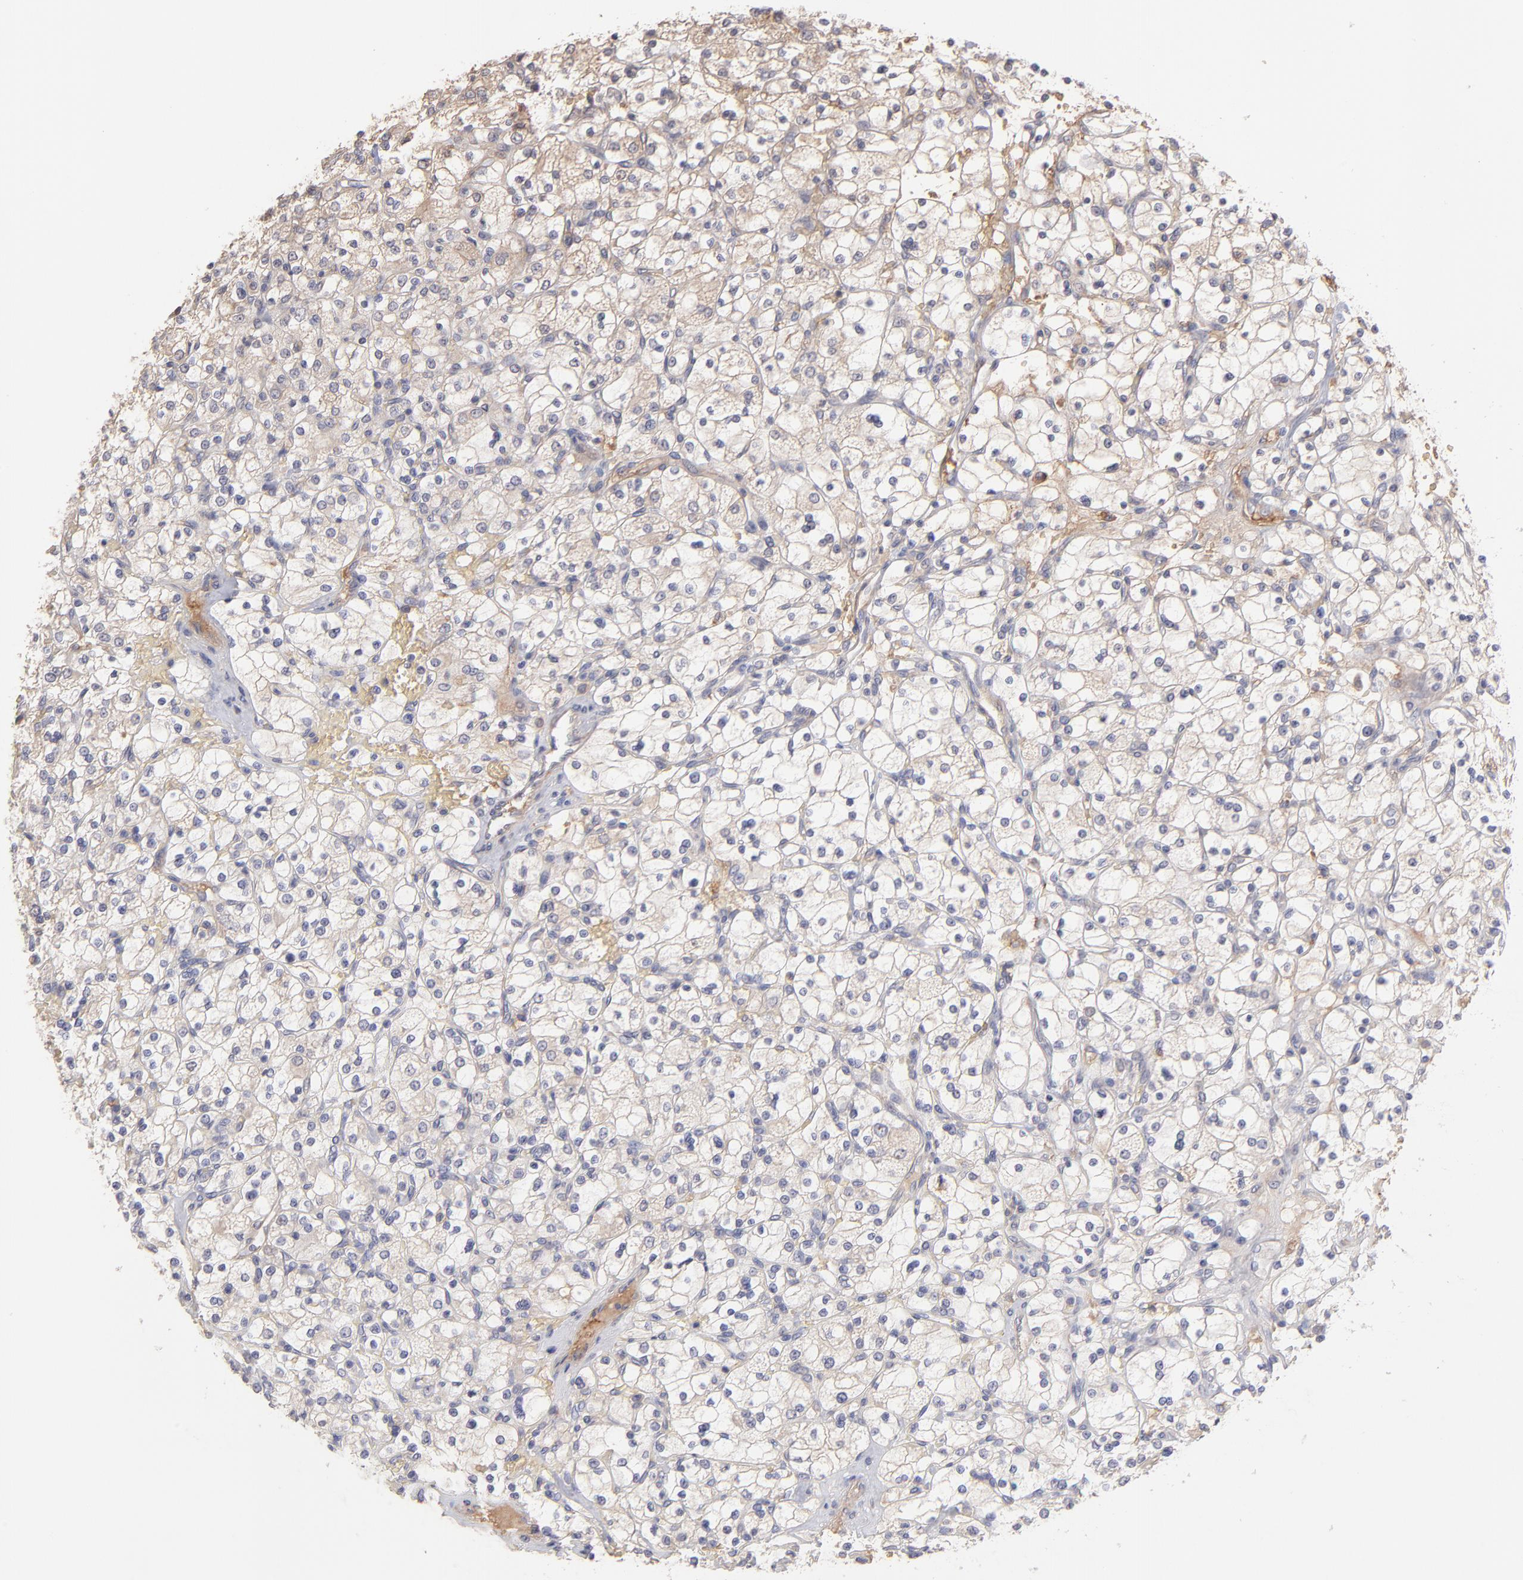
{"staining": {"intensity": "negative", "quantity": "none", "location": "none"}, "tissue": "renal cancer", "cell_type": "Tumor cells", "image_type": "cancer", "snomed": [{"axis": "morphology", "description": "Adenocarcinoma, NOS"}, {"axis": "topography", "description": "Kidney"}], "caption": "Immunohistochemistry (IHC) of renal cancer demonstrates no staining in tumor cells.", "gene": "F13B", "patient": {"sex": "female", "age": 83}}